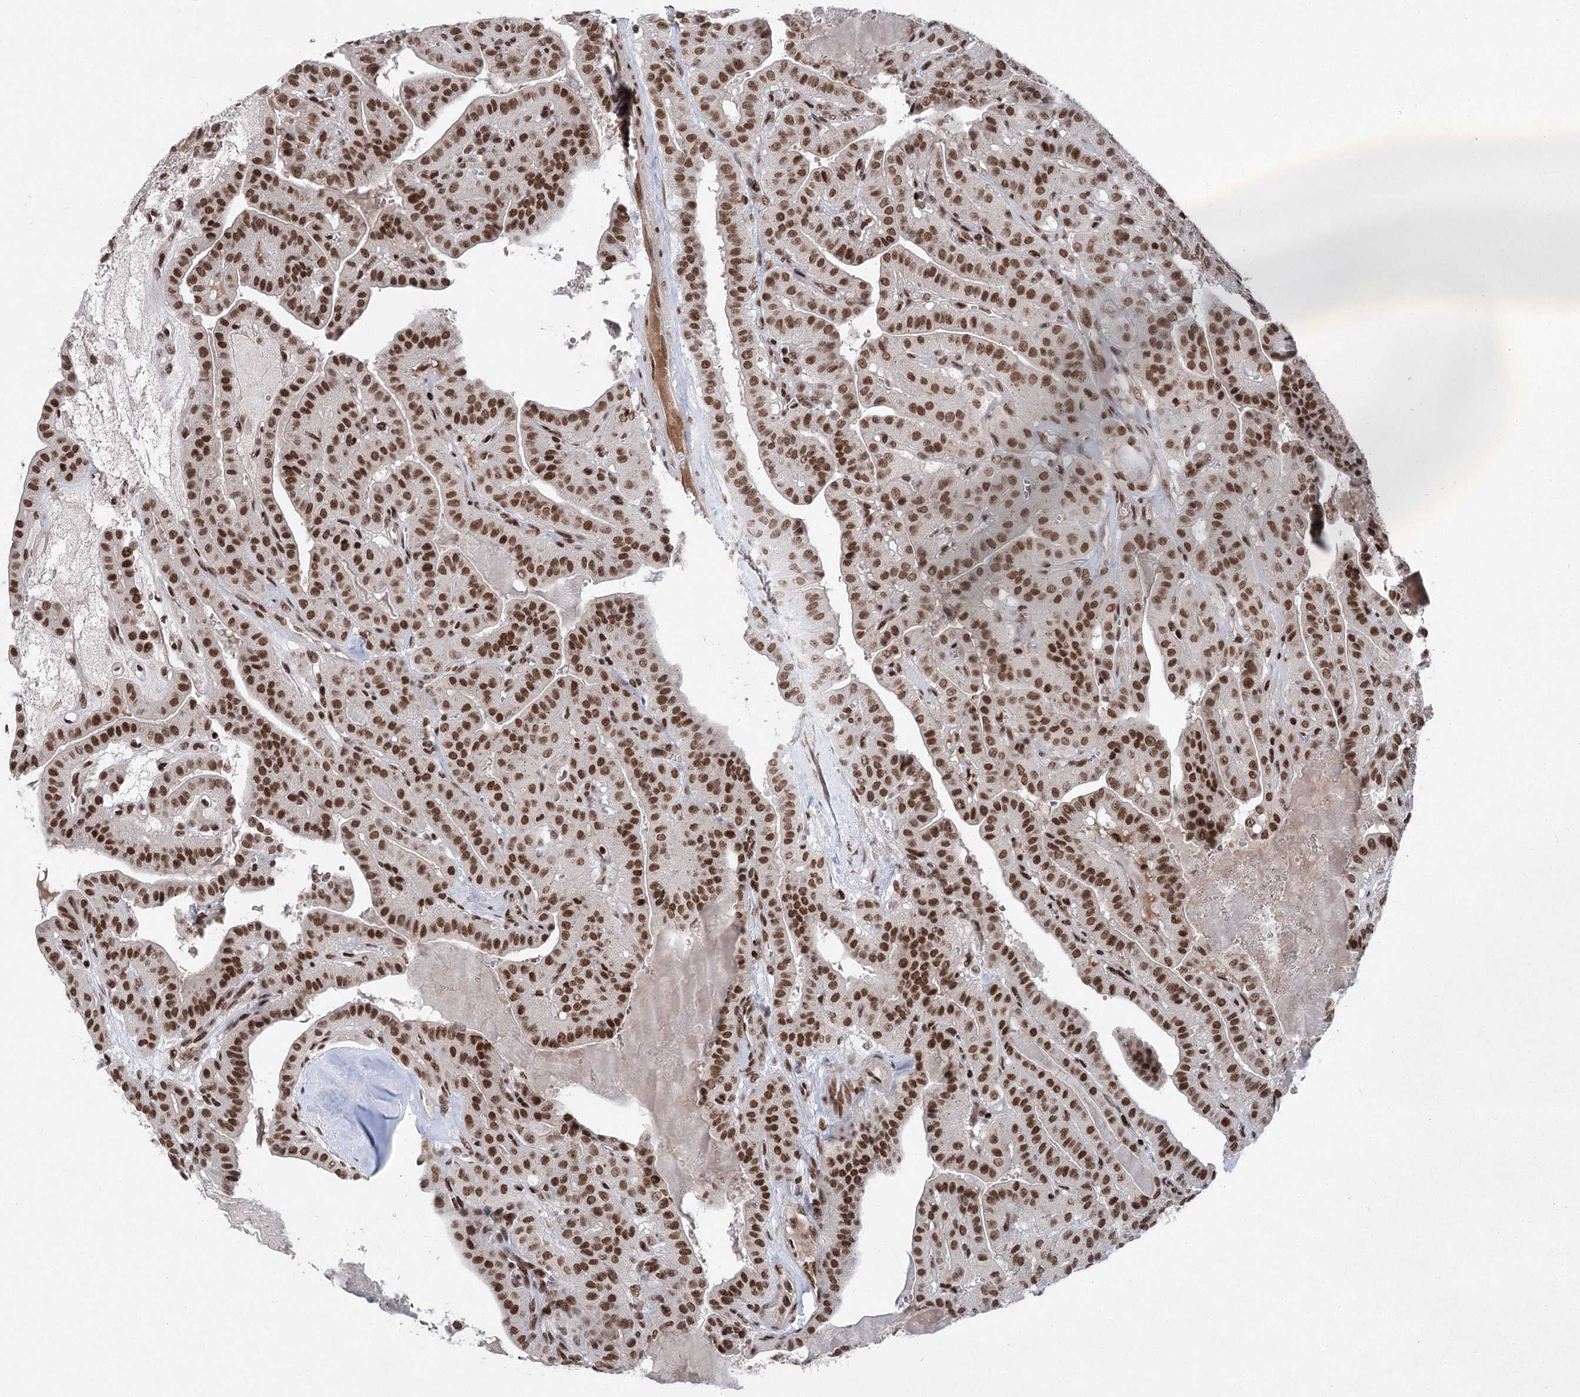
{"staining": {"intensity": "strong", "quantity": ">75%", "location": "nuclear"}, "tissue": "thyroid cancer", "cell_type": "Tumor cells", "image_type": "cancer", "snomed": [{"axis": "morphology", "description": "Papillary adenocarcinoma, NOS"}, {"axis": "topography", "description": "Thyroid gland"}], "caption": "Protein analysis of papillary adenocarcinoma (thyroid) tissue exhibits strong nuclear expression in approximately >75% of tumor cells.", "gene": "CGGBP1", "patient": {"sex": "male", "age": 52}}